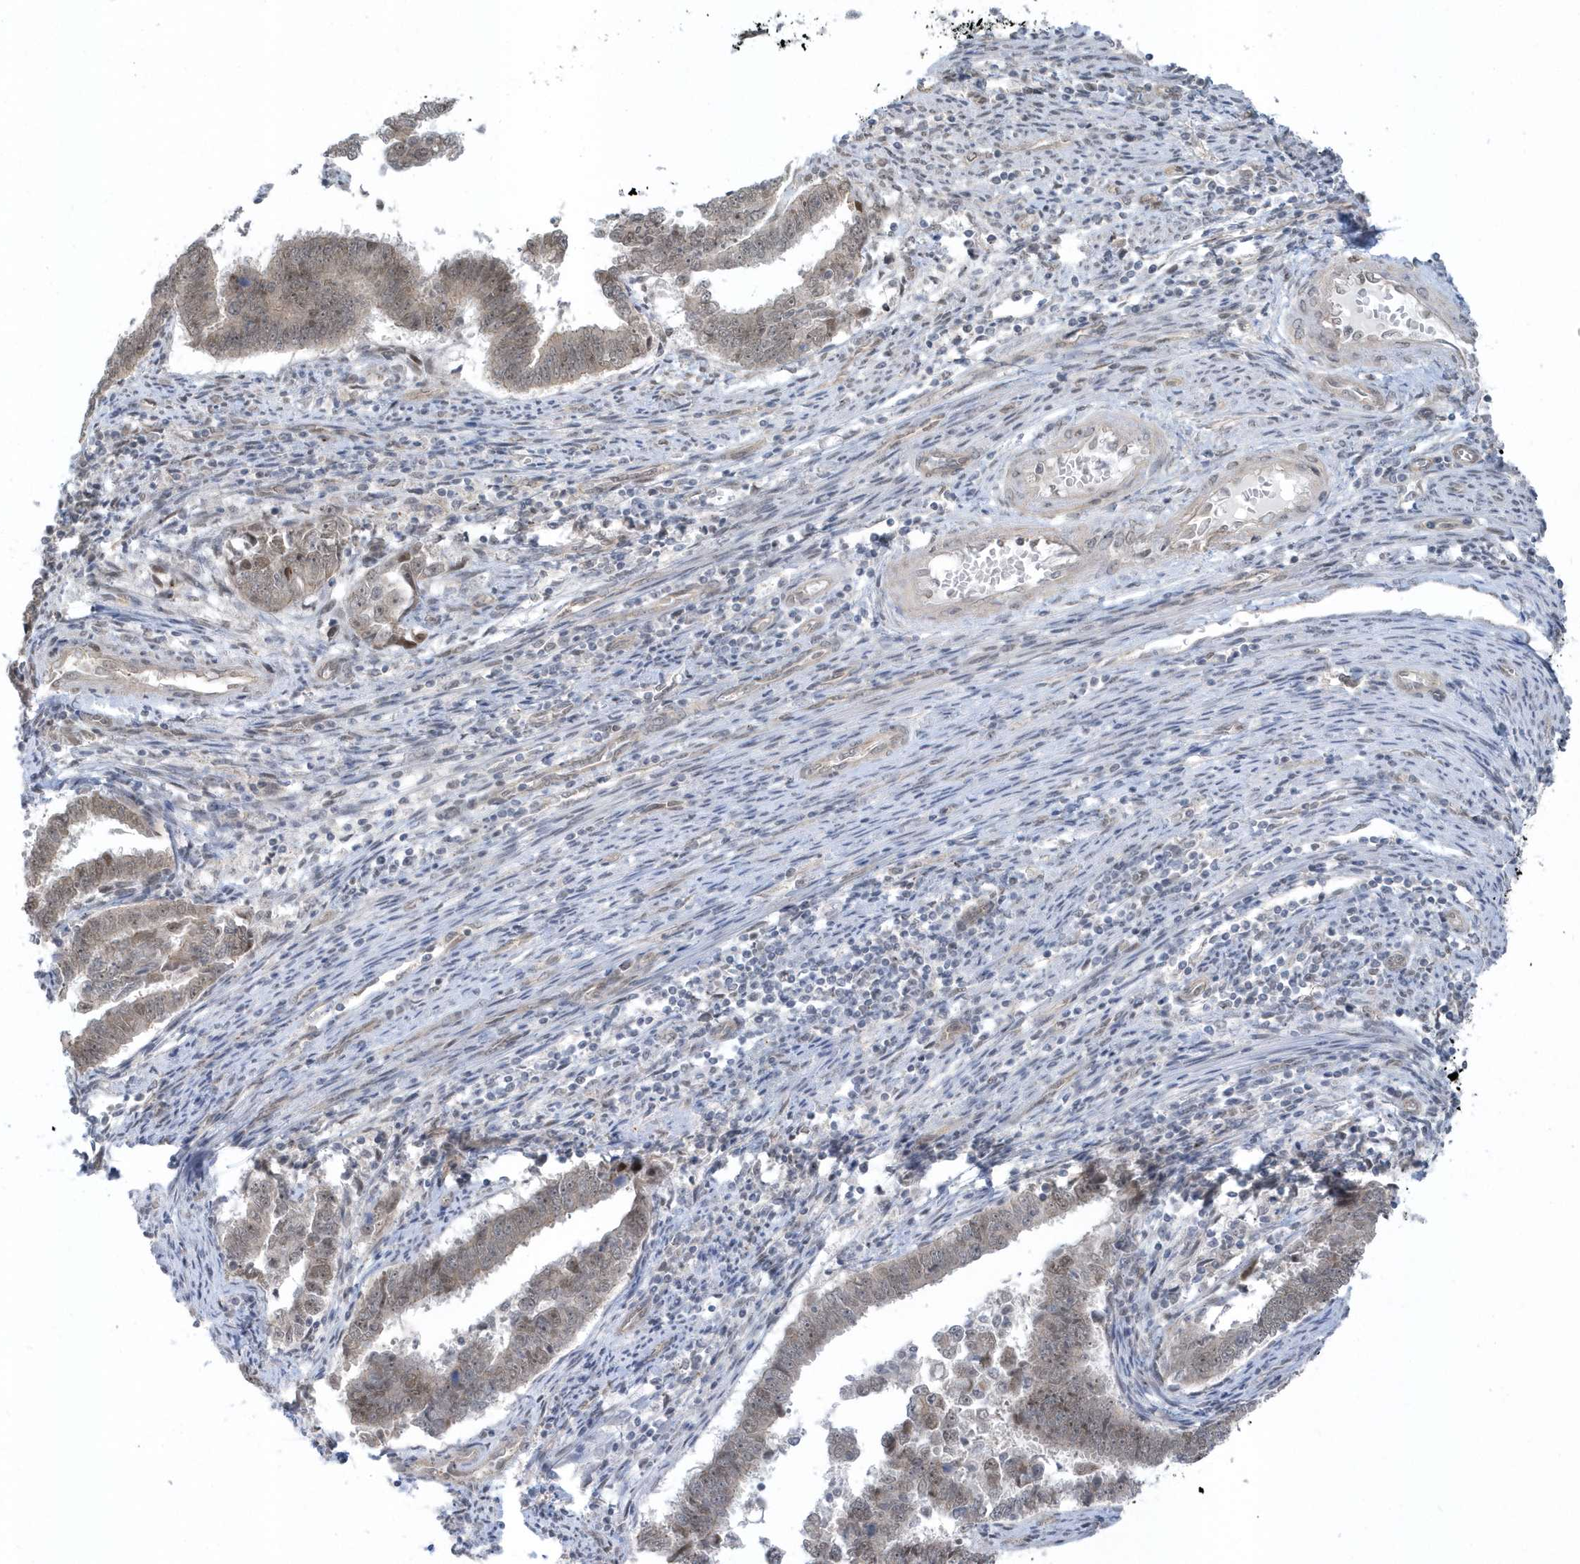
{"staining": {"intensity": "weak", "quantity": "<25%", "location": "nuclear"}, "tissue": "endometrial cancer", "cell_type": "Tumor cells", "image_type": "cancer", "snomed": [{"axis": "morphology", "description": "Adenocarcinoma, NOS"}, {"axis": "topography", "description": "Endometrium"}], "caption": "IHC photomicrograph of human endometrial adenocarcinoma stained for a protein (brown), which reveals no expression in tumor cells.", "gene": "USP53", "patient": {"sex": "female", "age": 75}}